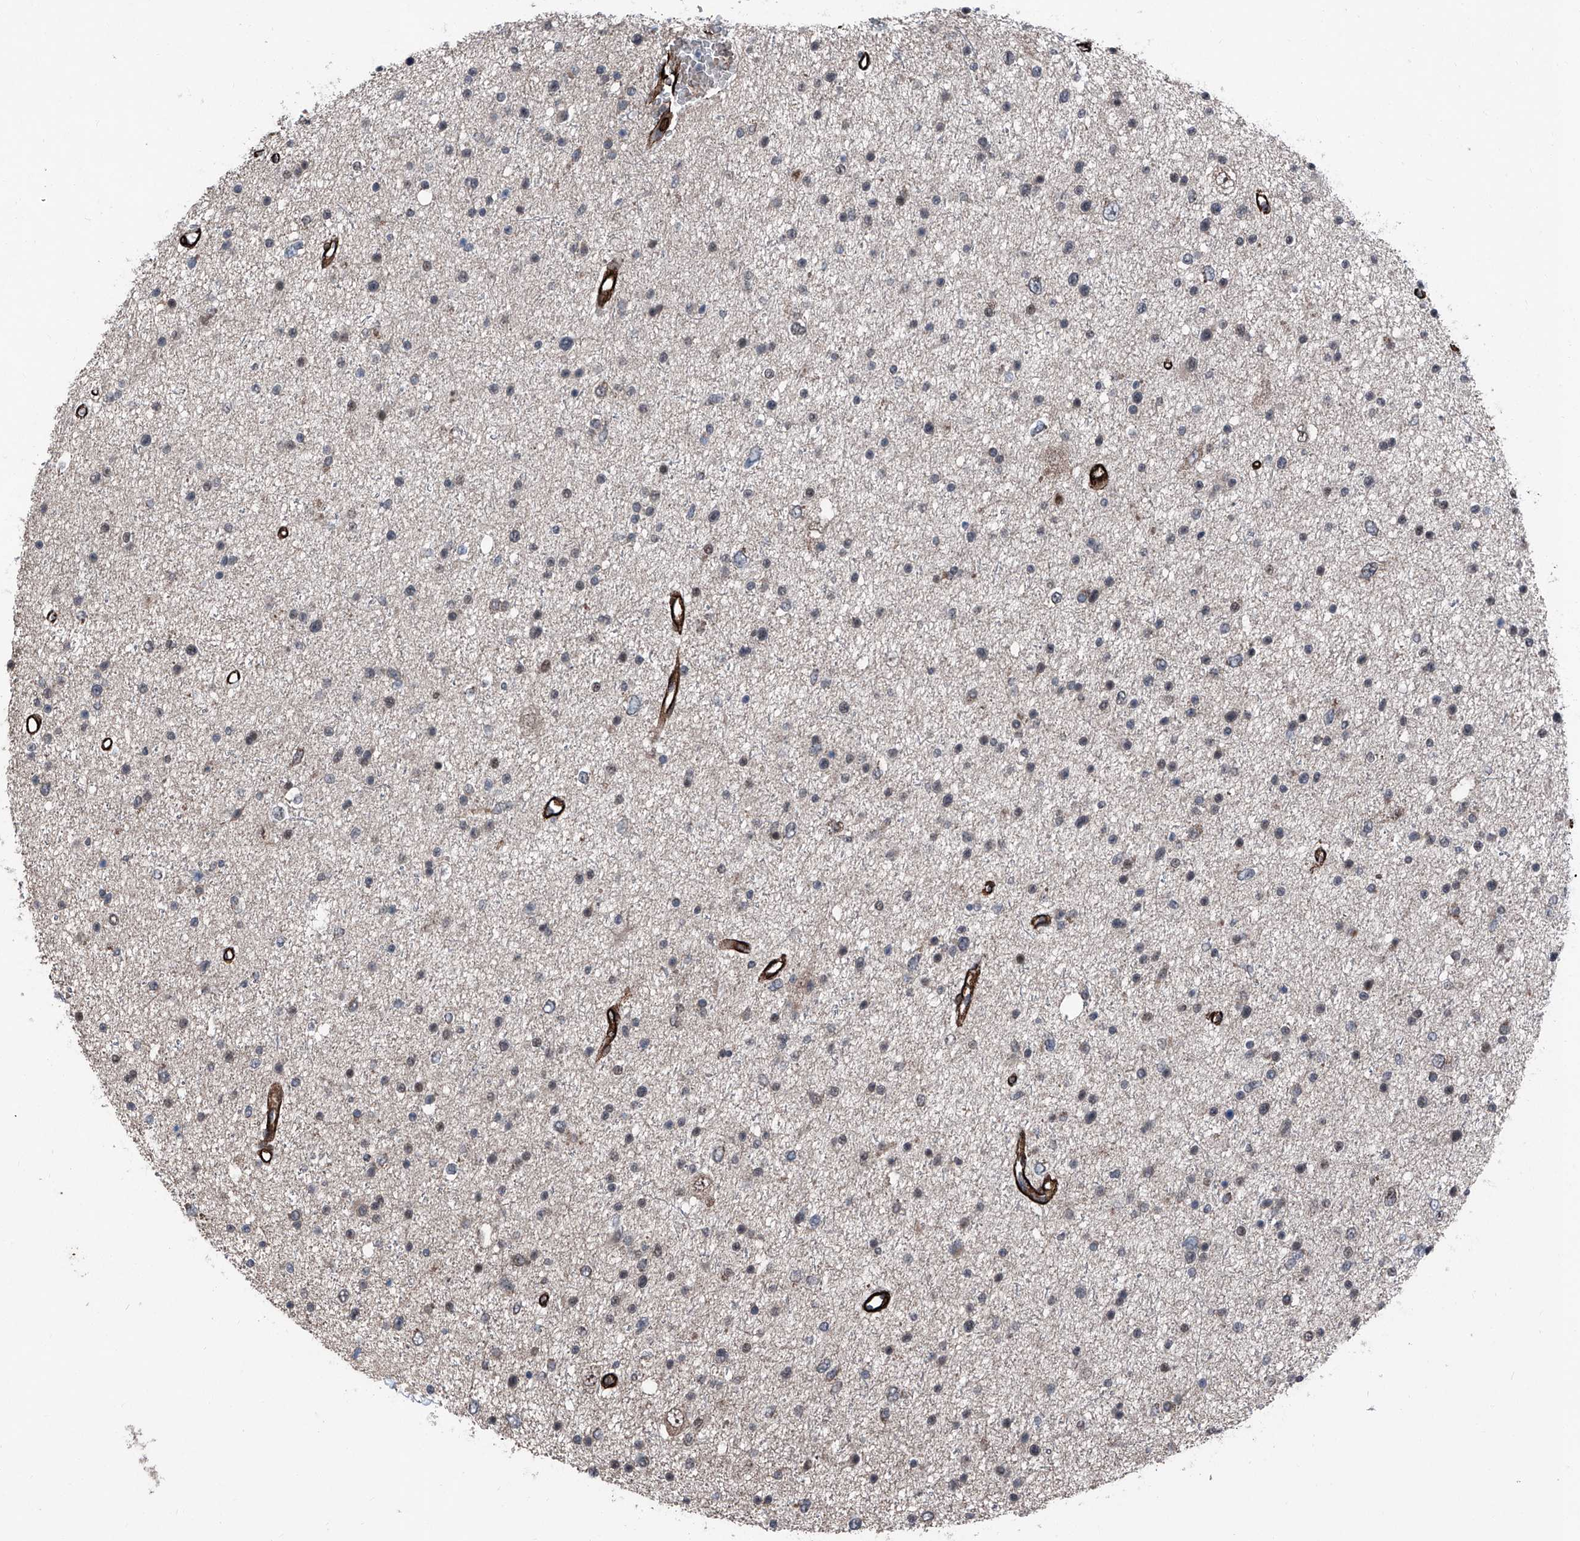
{"staining": {"intensity": "negative", "quantity": "none", "location": "none"}, "tissue": "glioma", "cell_type": "Tumor cells", "image_type": "cancer", "snomed": [{"axis": "morphology", "description": "Glioma, malignant, Low grade"}, {"axis": "topography", "description": "Brain"}], "caption": "Histopathology image shows no significant protein positivity in tumor cells of malignant low-grade glioma.", "gene": "COA7", "patient": {"sex": "female", "age": 37}}